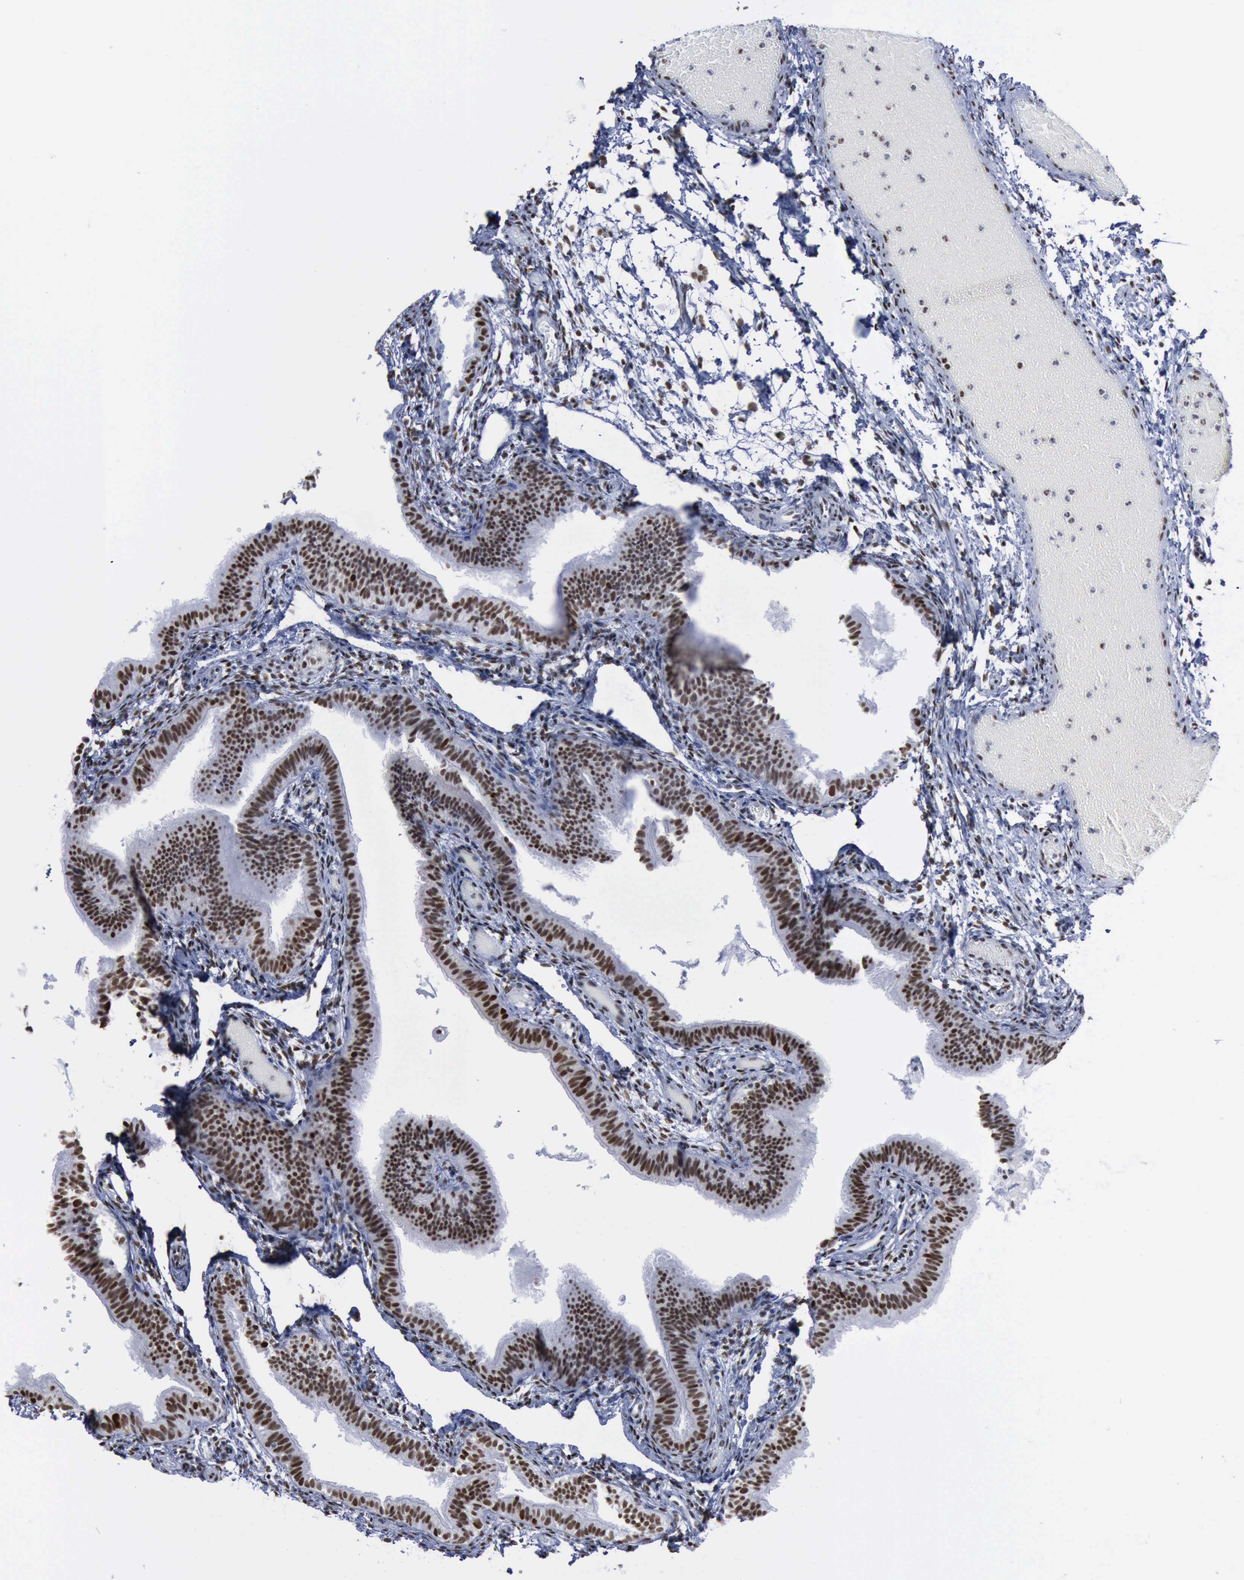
{"staining": {"intensity": "moderate", "quantity": ">75%", "location": "nuclear"}, "tissue": "fallopian tube", "cell_type": "Glandular cells", "image_type": "normal", "snomed": [{"axis": "morphology", "description": "Normal tissue, NOS"}, {"axis": "morphology", "description": "Dermoid, NOS"}, {"axis": "topography", "description": "Fallopian tube"}], "caption": "Fallopian tube stained with DAB (3,3'-diaminobenzidine) IHC demonstrates medium levels of moderate nuclear expression in about >75% of glandular cells.", "gene": "PCNA", "patient": {"sex": "female", "age": 33}}